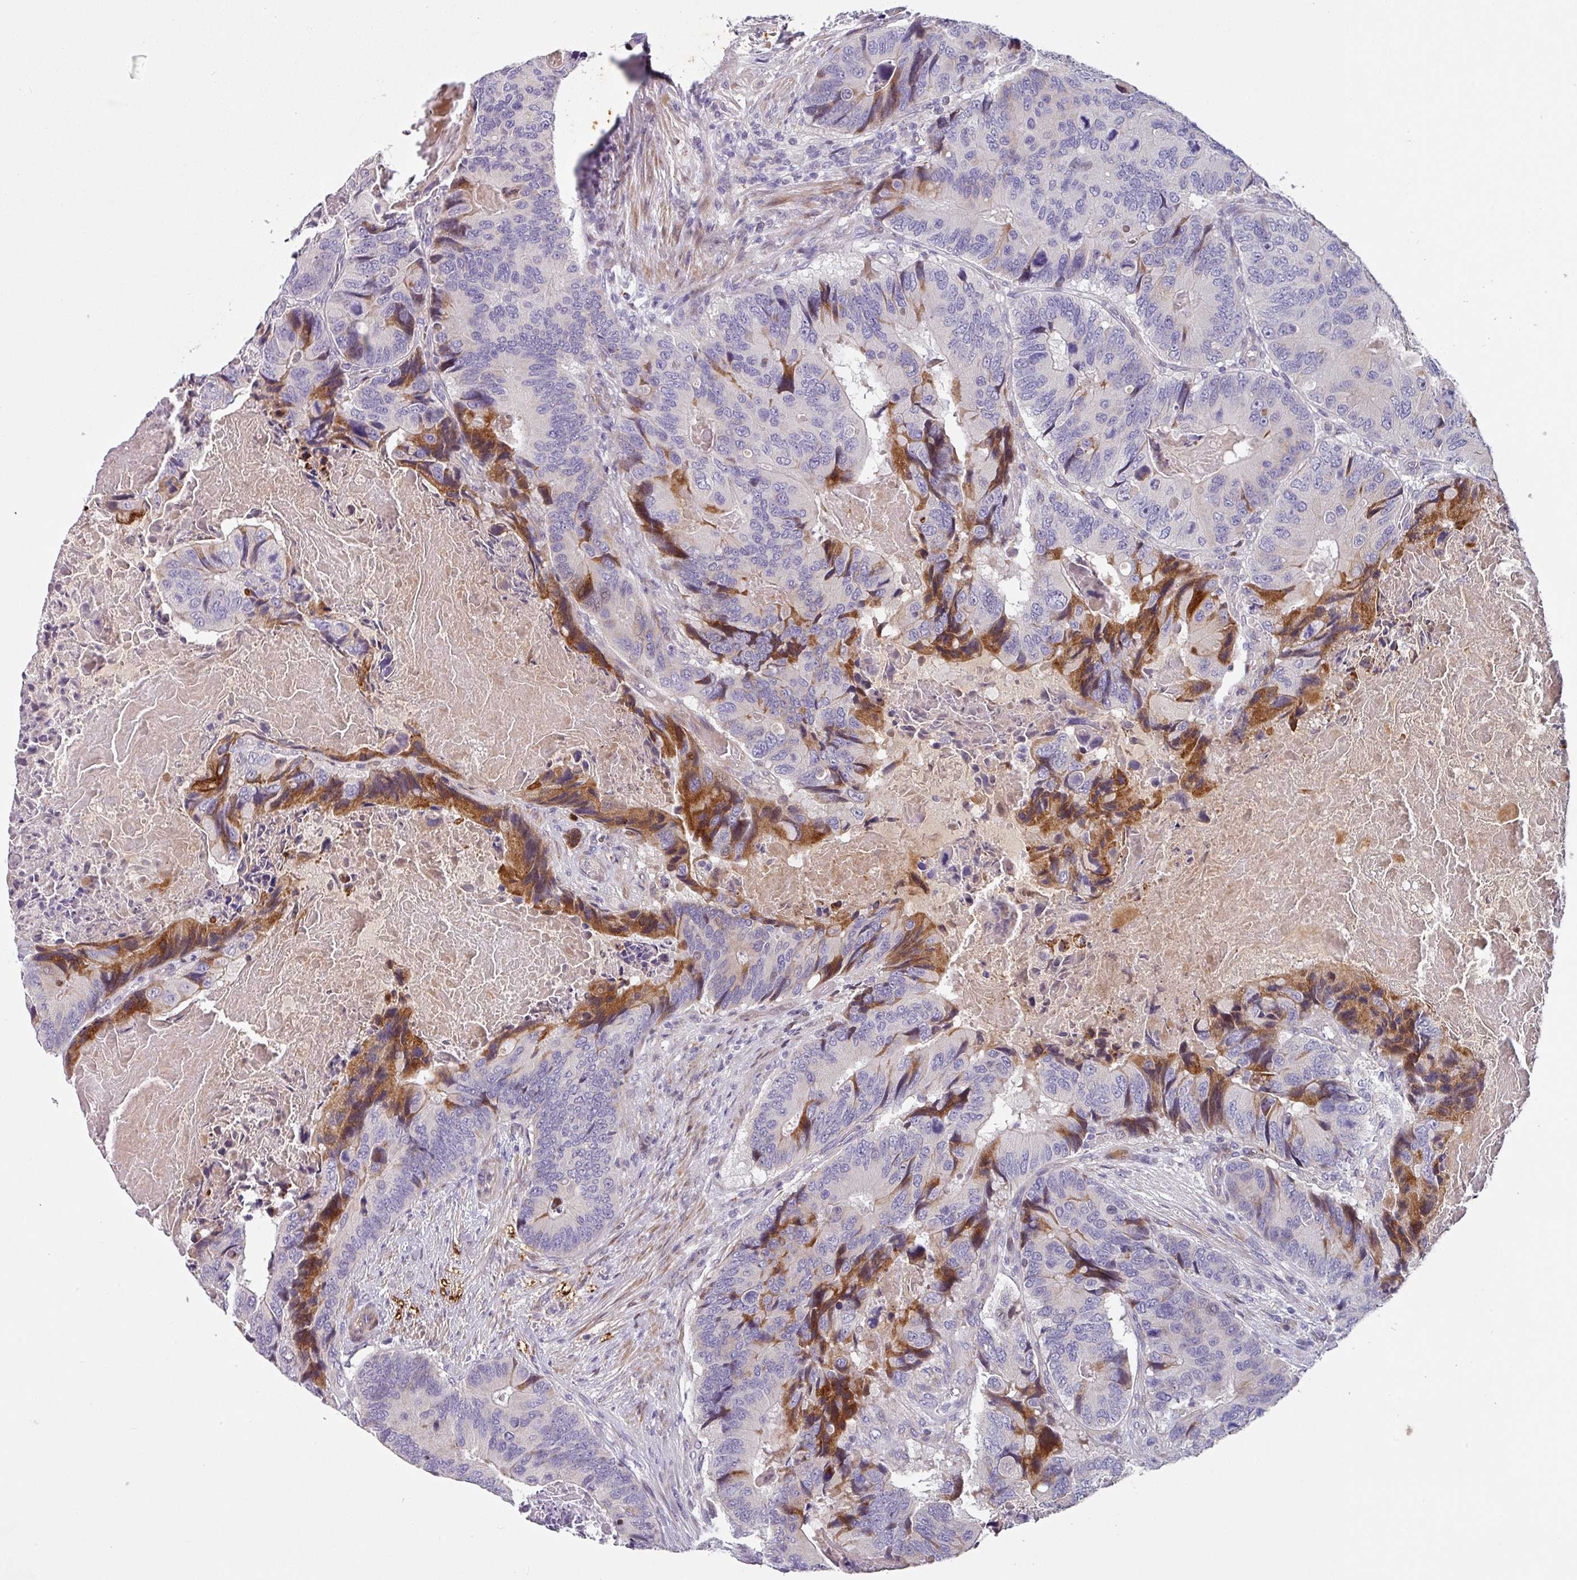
{"staining": {"intensity": "strong", "quantity": "<25%", "location": "cytoplasmic/membranous"}, "tissue": "colorectal cancer", "cell_type": "Tumor cells", "image_type": "cancer", "snomed": [{"axis": "morphology", "description": "Adenocarcinoma, NOS"}, {"axis": "topography", "description": "Colon"}], "caption": "IHC (DAB) staining of colorectal adenocarcinoma demonstrates strong cytoplasmic/membranous protein expression in about <25% of tumor cells.", "gene": "KLHL3", "patient": {"sex": "male", "age": 84}}